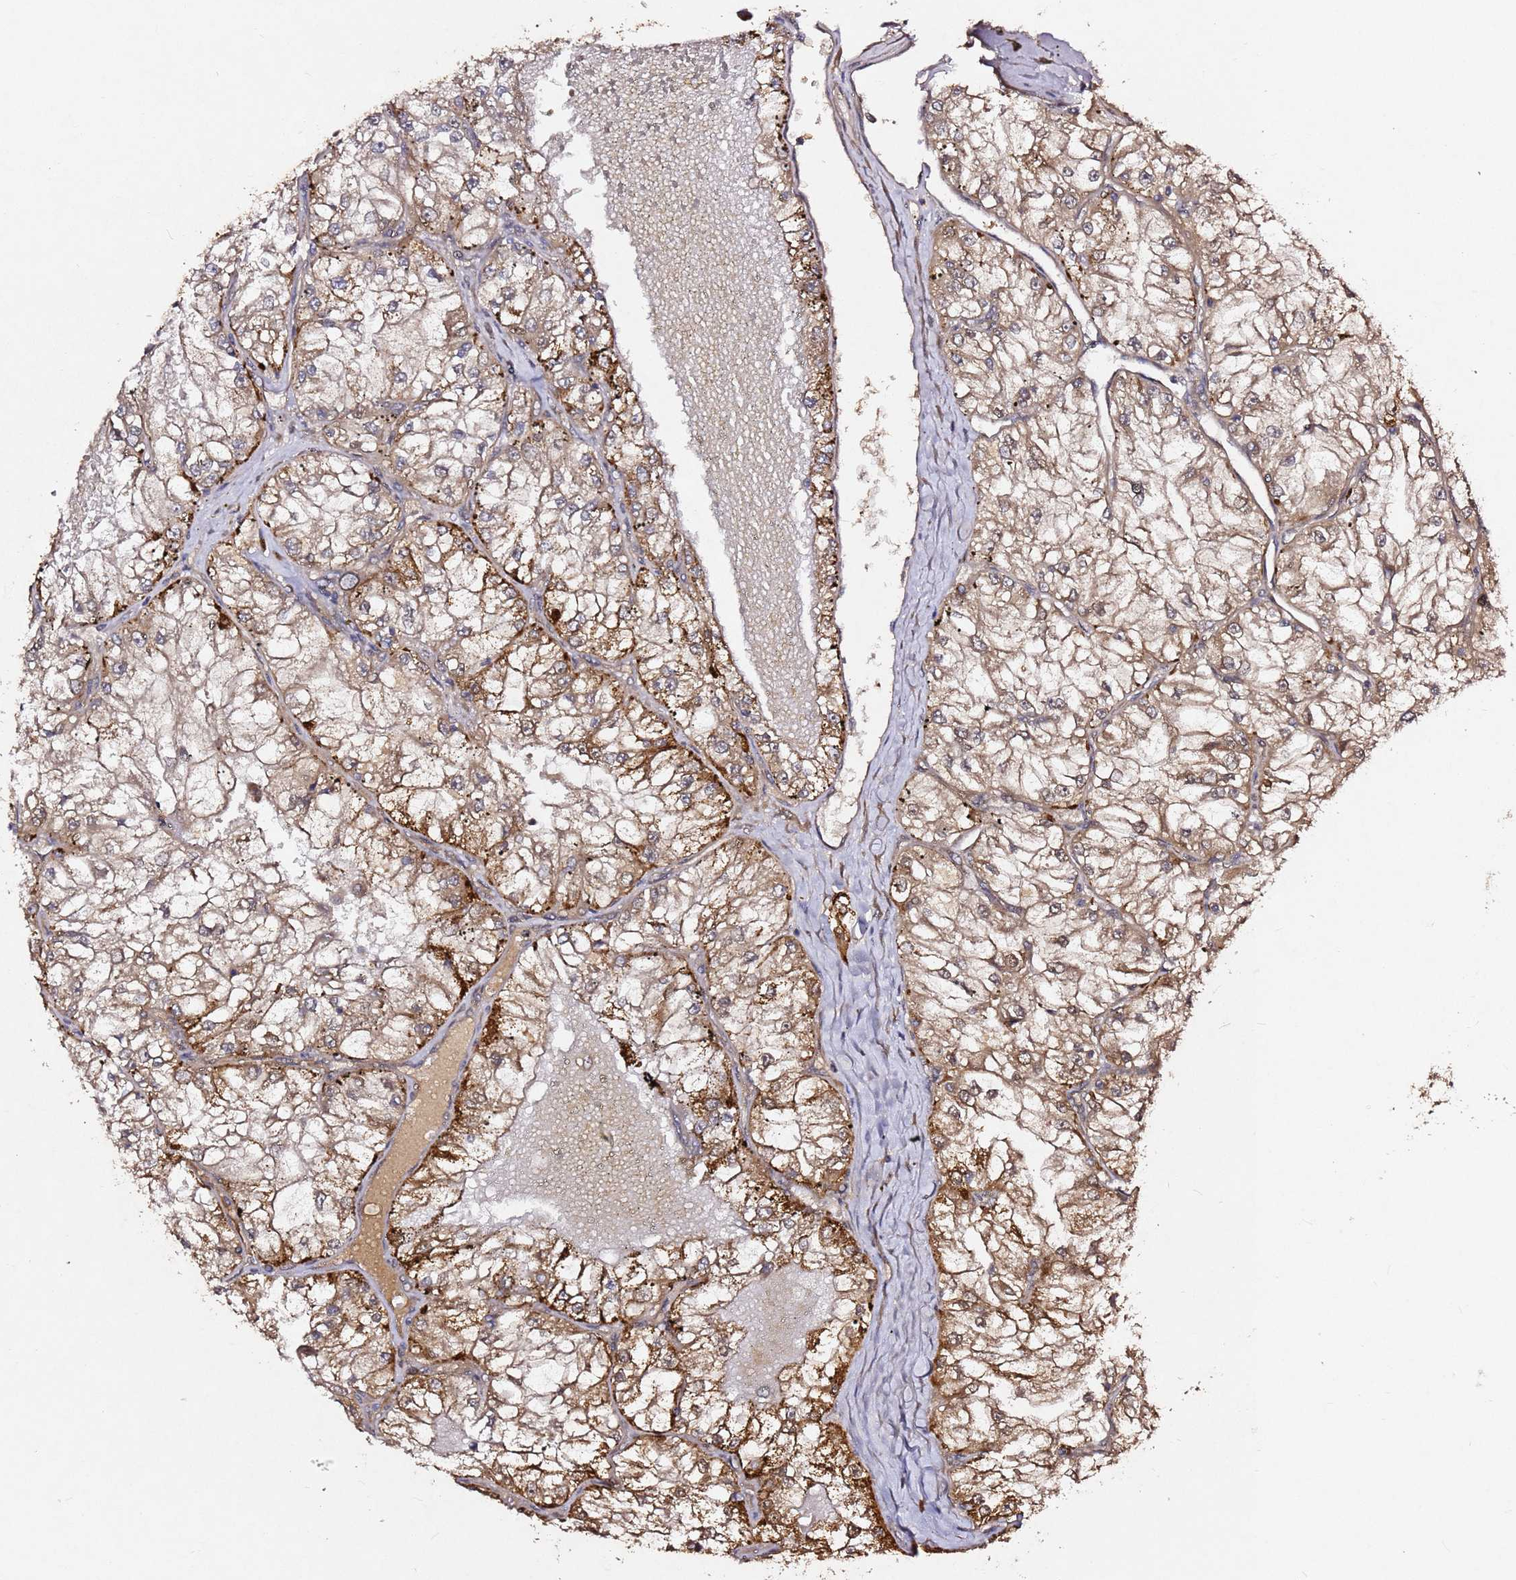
{"staining": {"intensity": "strong", "quantity": "25%-75%", "location": "cytoplasmic/membranous"}, "tissue": "renal cancer", "cell_type": "Tumor cells", "image_type": "cancer", "snomed": [{"axis": "morphology", "description": "Adenocarcinoma, NOS"}, {"axis": "topography", "description": "Kidney"}], "caption": "This is a photomicrograph of immunohistochemistry (IHC) staining of adenocarcinoma (renal), which shows strong positivity in the cytoplasmic/membranous of tumor cells.", "gene": "ALG11", "patient": {"sex": "female", "age": 72}}